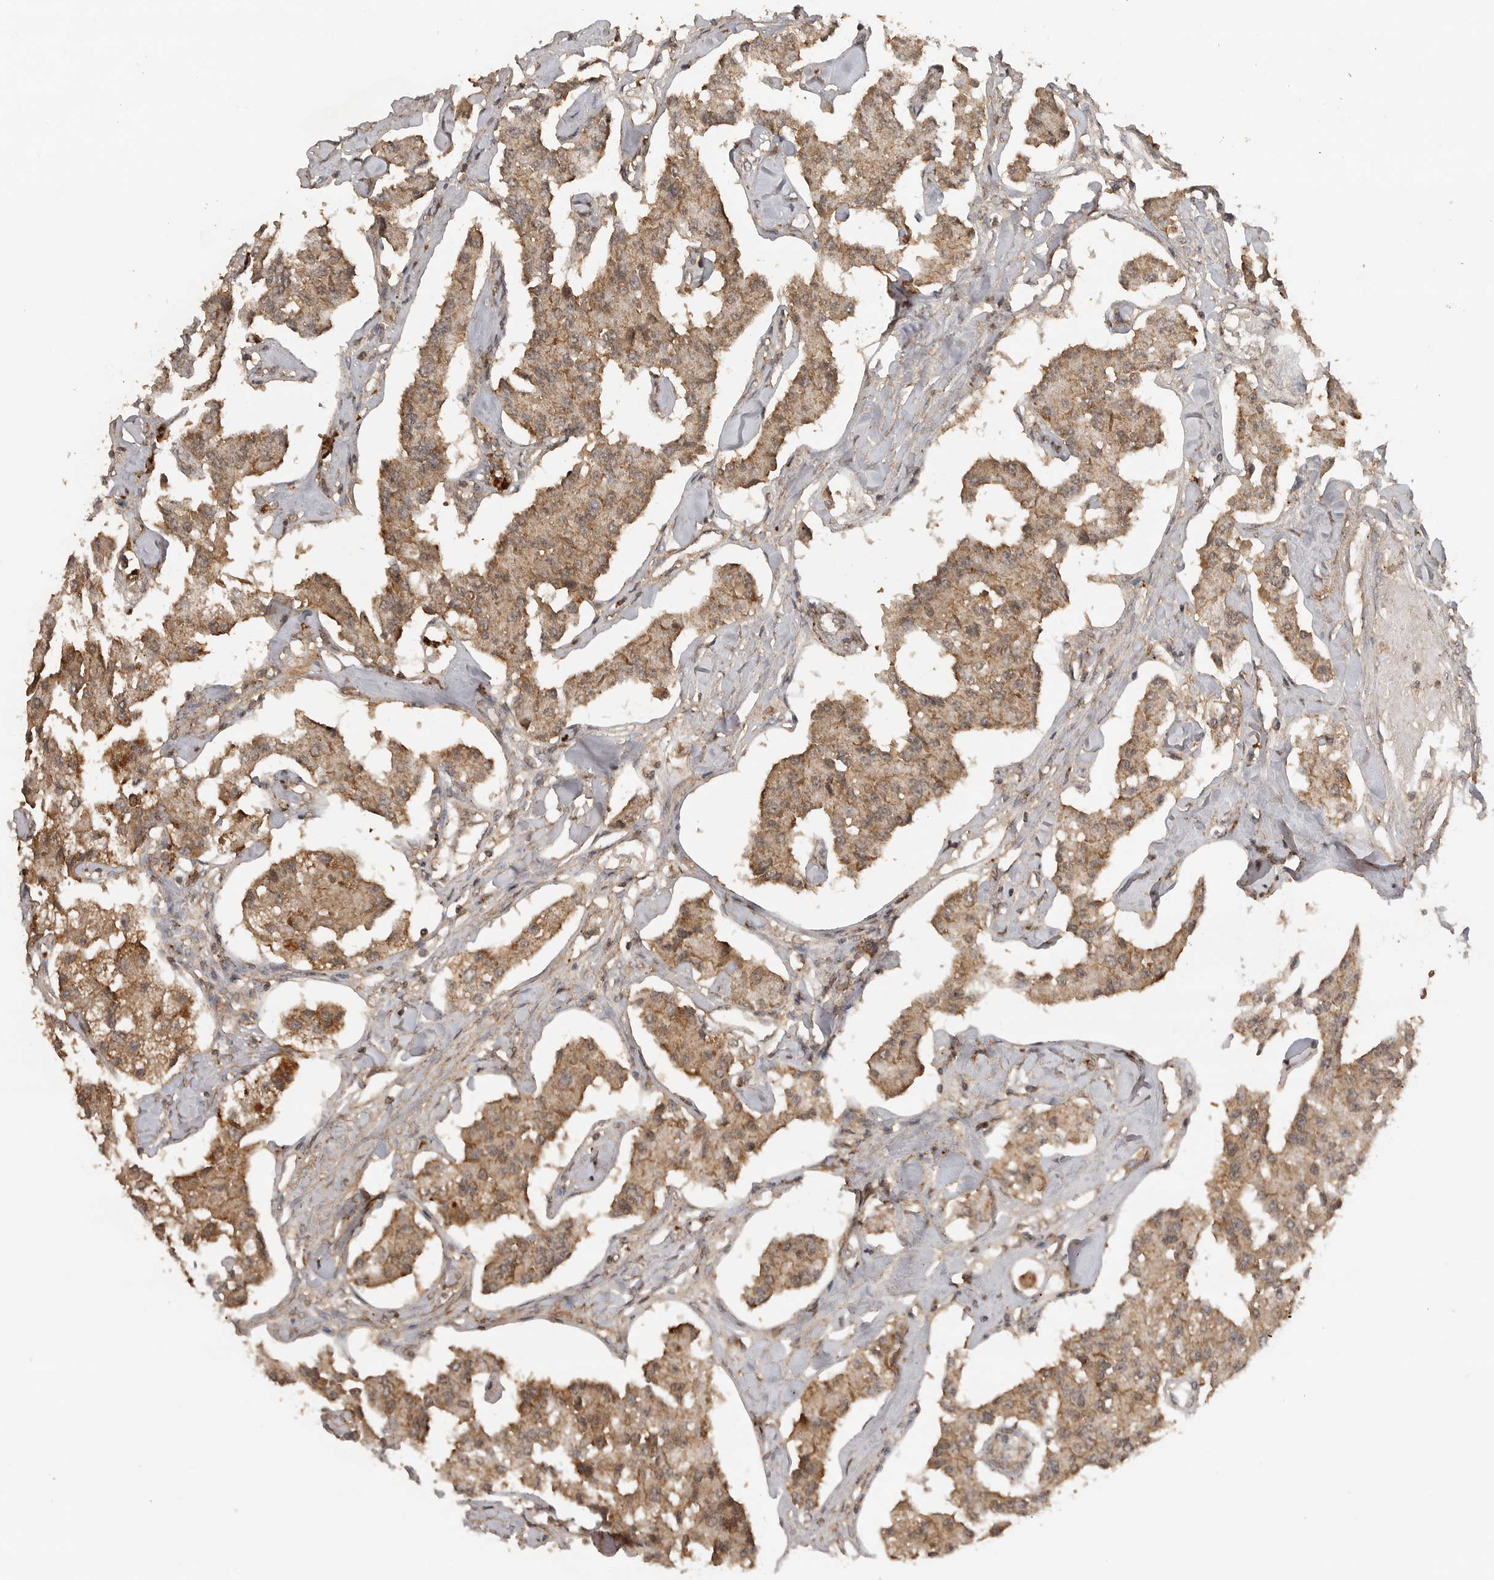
{"staining": {"intensity": "moderate", "quantity": ">75%", "location": "cytoplasmic/membranous"}, "tissue": "carcinoid", "cell_type": "Tumor cells", "image_type": "cancer", "snomed": [{"axis": "morphology", "description": "Carcinoid, malignant, NOS"}, {"axis": "topography", "description": "Pancreas"}], "caption": "There is medium levels of moderate cytoplasmic/membranous staining in tumor cells of carcinoid, as demonstrated by immunohistochemical staining (brown color).", "gene": "ICOSLG", "patient": {"sex": "male", "age": 41}}